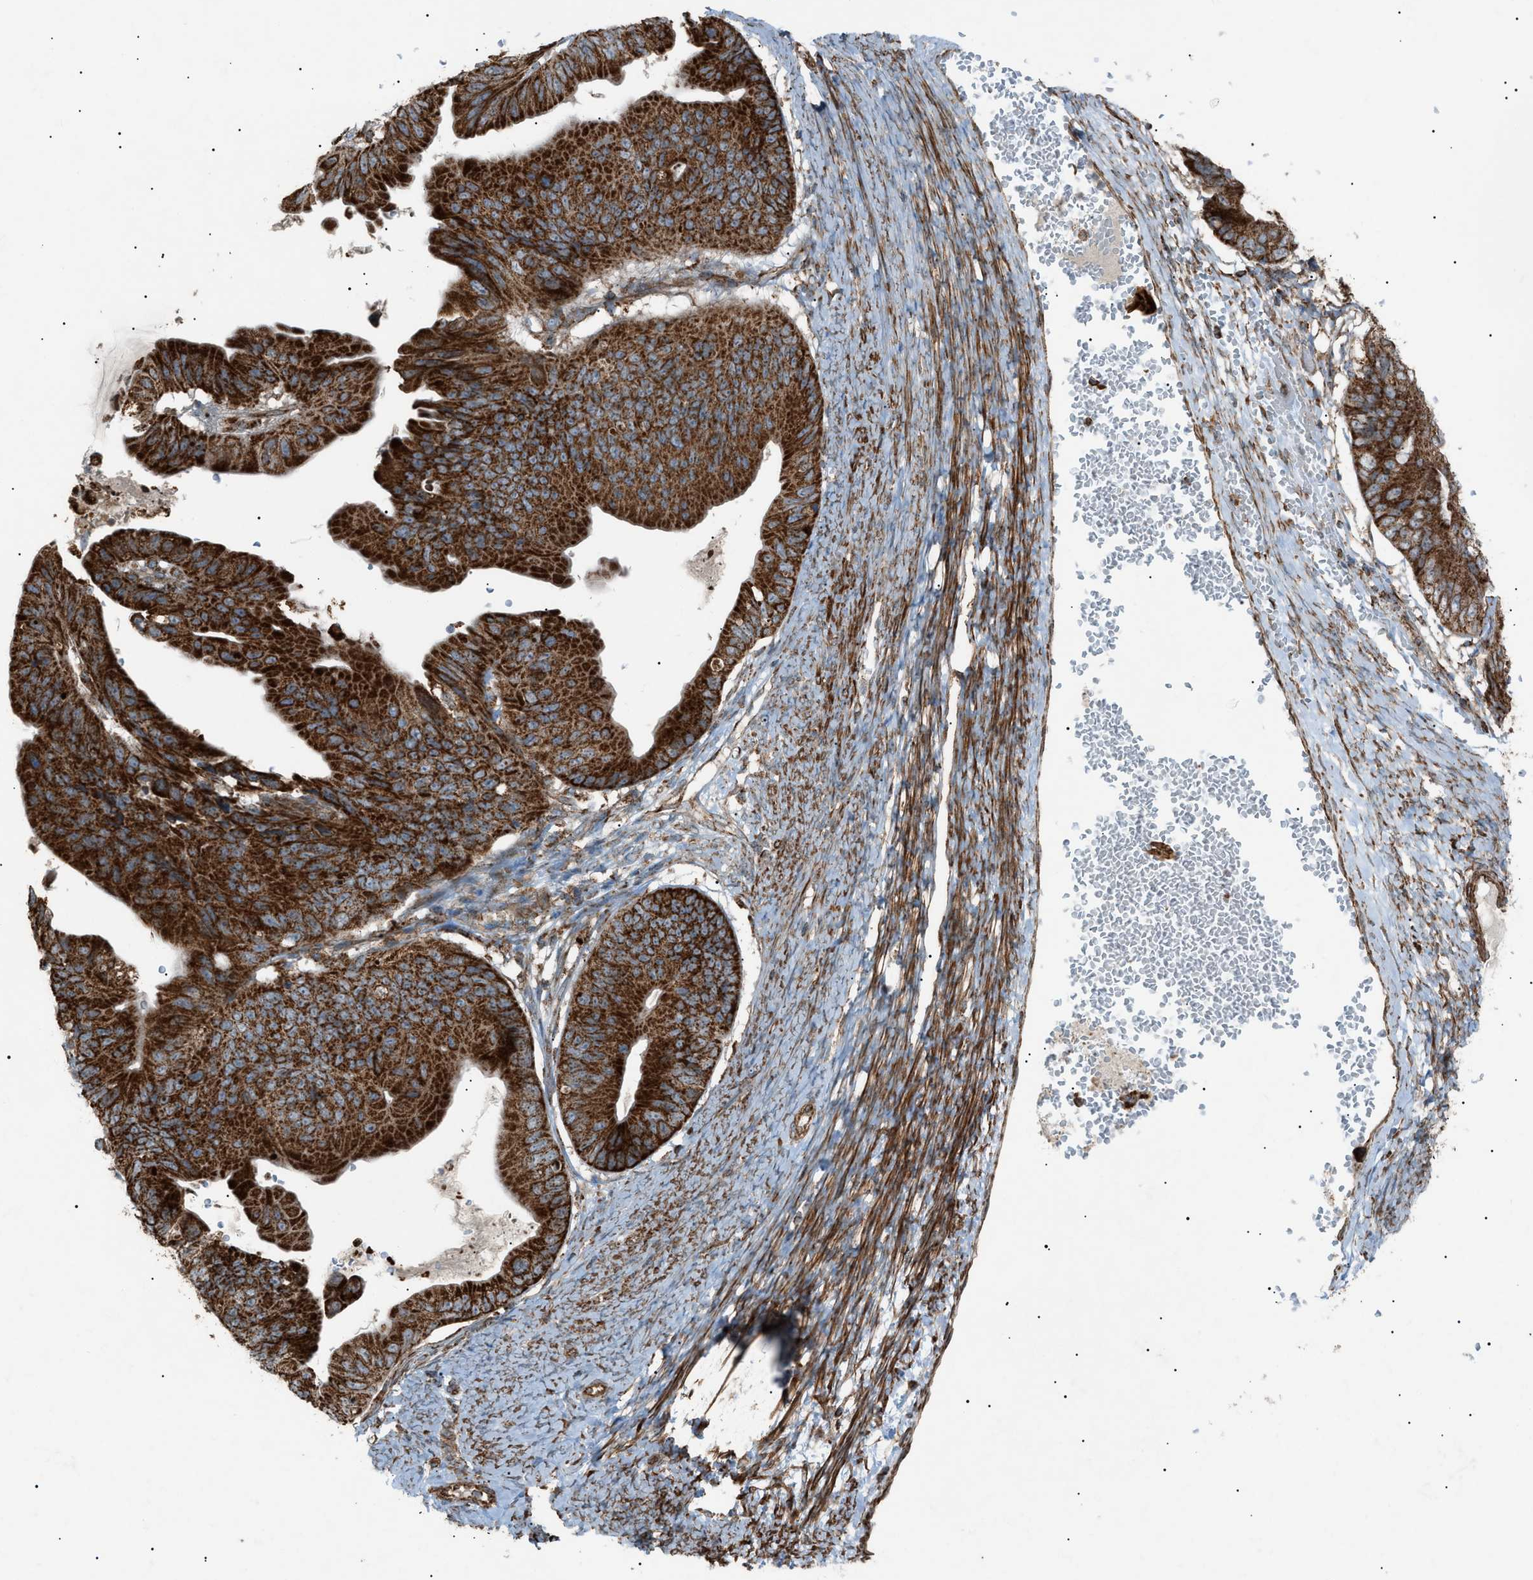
{"staining": {"intensity": "strong", "quantity": ">75%", "location": "cytoplasmic/membranous"}, "tissue": "ovarian cancer", "cell_type": "Tumor cells", "image_type": "cancer", "snomed": [{"axis": "morphology", "description": "Cystadenocarcinoma, mucinous, NOS"}, {"axis": "topography", "description": "Ovary"}], "caption": "A high amount of strong cytoplasmic/membranous staining is seen in approximately >75% of tumor cells in ovarian mucinous cystadenocarcinoma tissue. (DAB = brown stain, brightfield microscopy at high magnification).", "gene": "C1GALT1C1", "patient": {"sex": "female", "age": 61}}